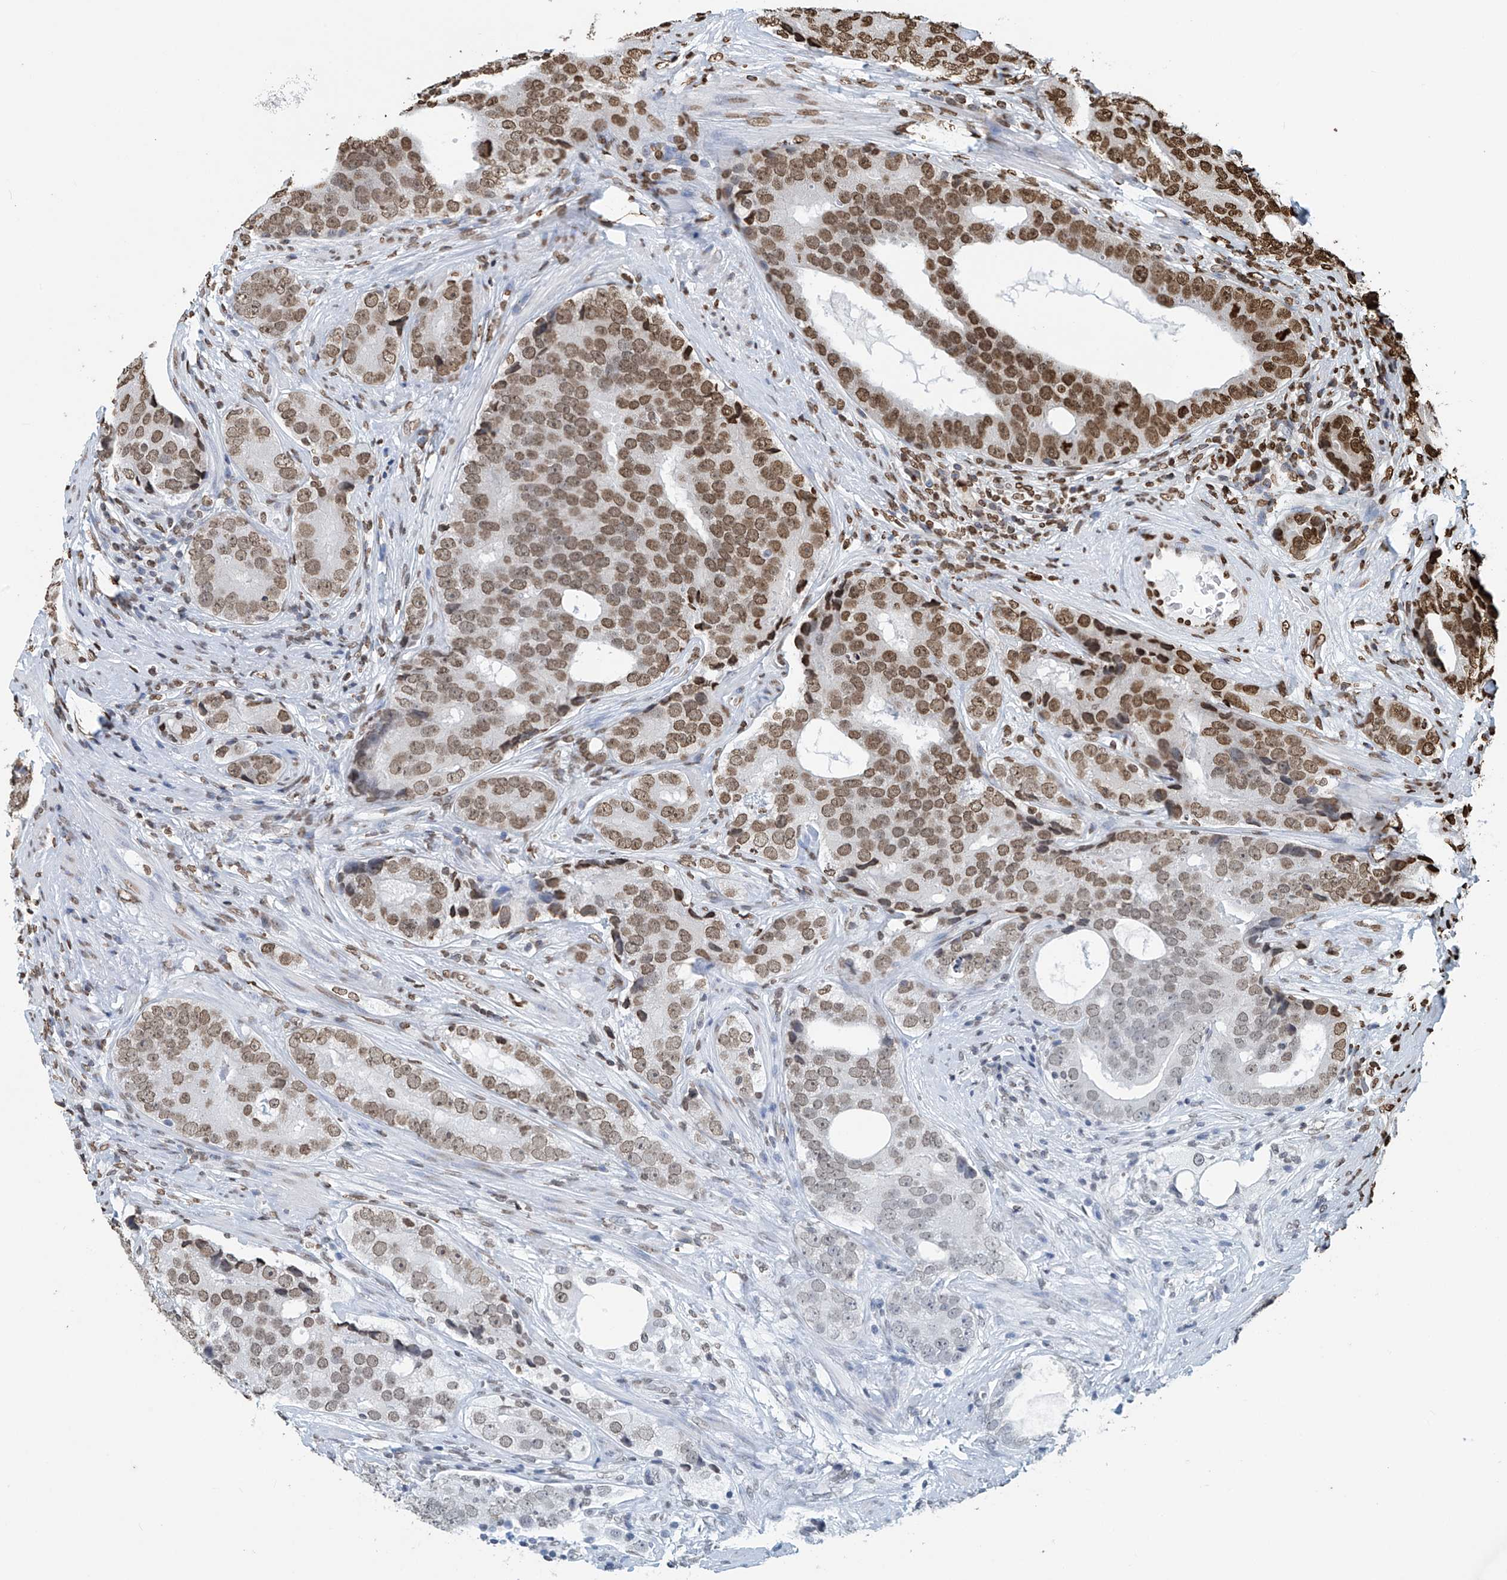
{"staining": {"intensity": "moderate", "quantity": ">75%", "location": "nuclear"}, "tissue": "prostate cancer", "cell_type": "Tumor cells", "image_type": "cancer", "snomed": [{"axis": "morphology", "description": "Adenocarcinoma, High grade"}, {"axis": "topography", "description": "Prostate"}], "caption": "Protein expression by IHC shows moderate nuclear expression in approximately >75% of tumor cells in prostate adenocarcinoma (high-grade).", "gene": "DPPA2", "patient": {"sex": "male", "age": 56}}